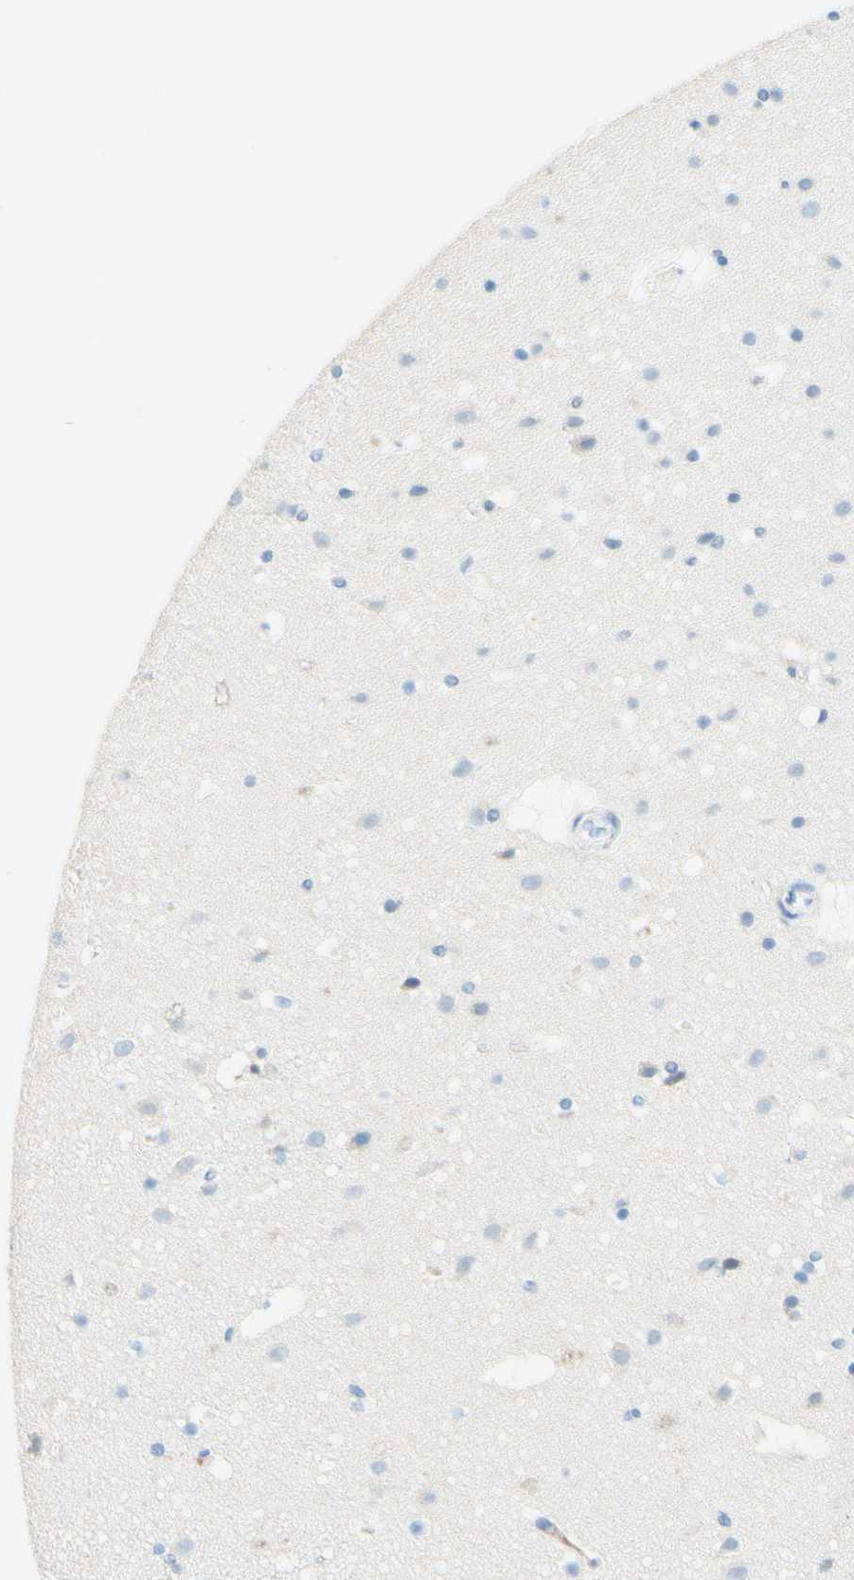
{"staining": {"intensity": "negative", "quantity": "none", "location": "none"}, "tissue": "cerebral cortex", "cell_type": "Endothelial cells", "image_type": "normal", "snomed": [{"axis": "morphology", "description": "Normal tissue, NOS"}, {"axis": "topography", "description": "Cerebral cortex"}], "caption": "Immunohistochemical staining of unremarkable cerebral cortex displays no significant staining in endothelial cells. Brightfield microscopy of immunohistochemistry stained with DAB (3,3'-diaminobenzidine) (brown) and hematoxylin (blue), captured at high magnification.", "gene": "SLC46A1", "patient": {"sex": "male", "age": 45}}